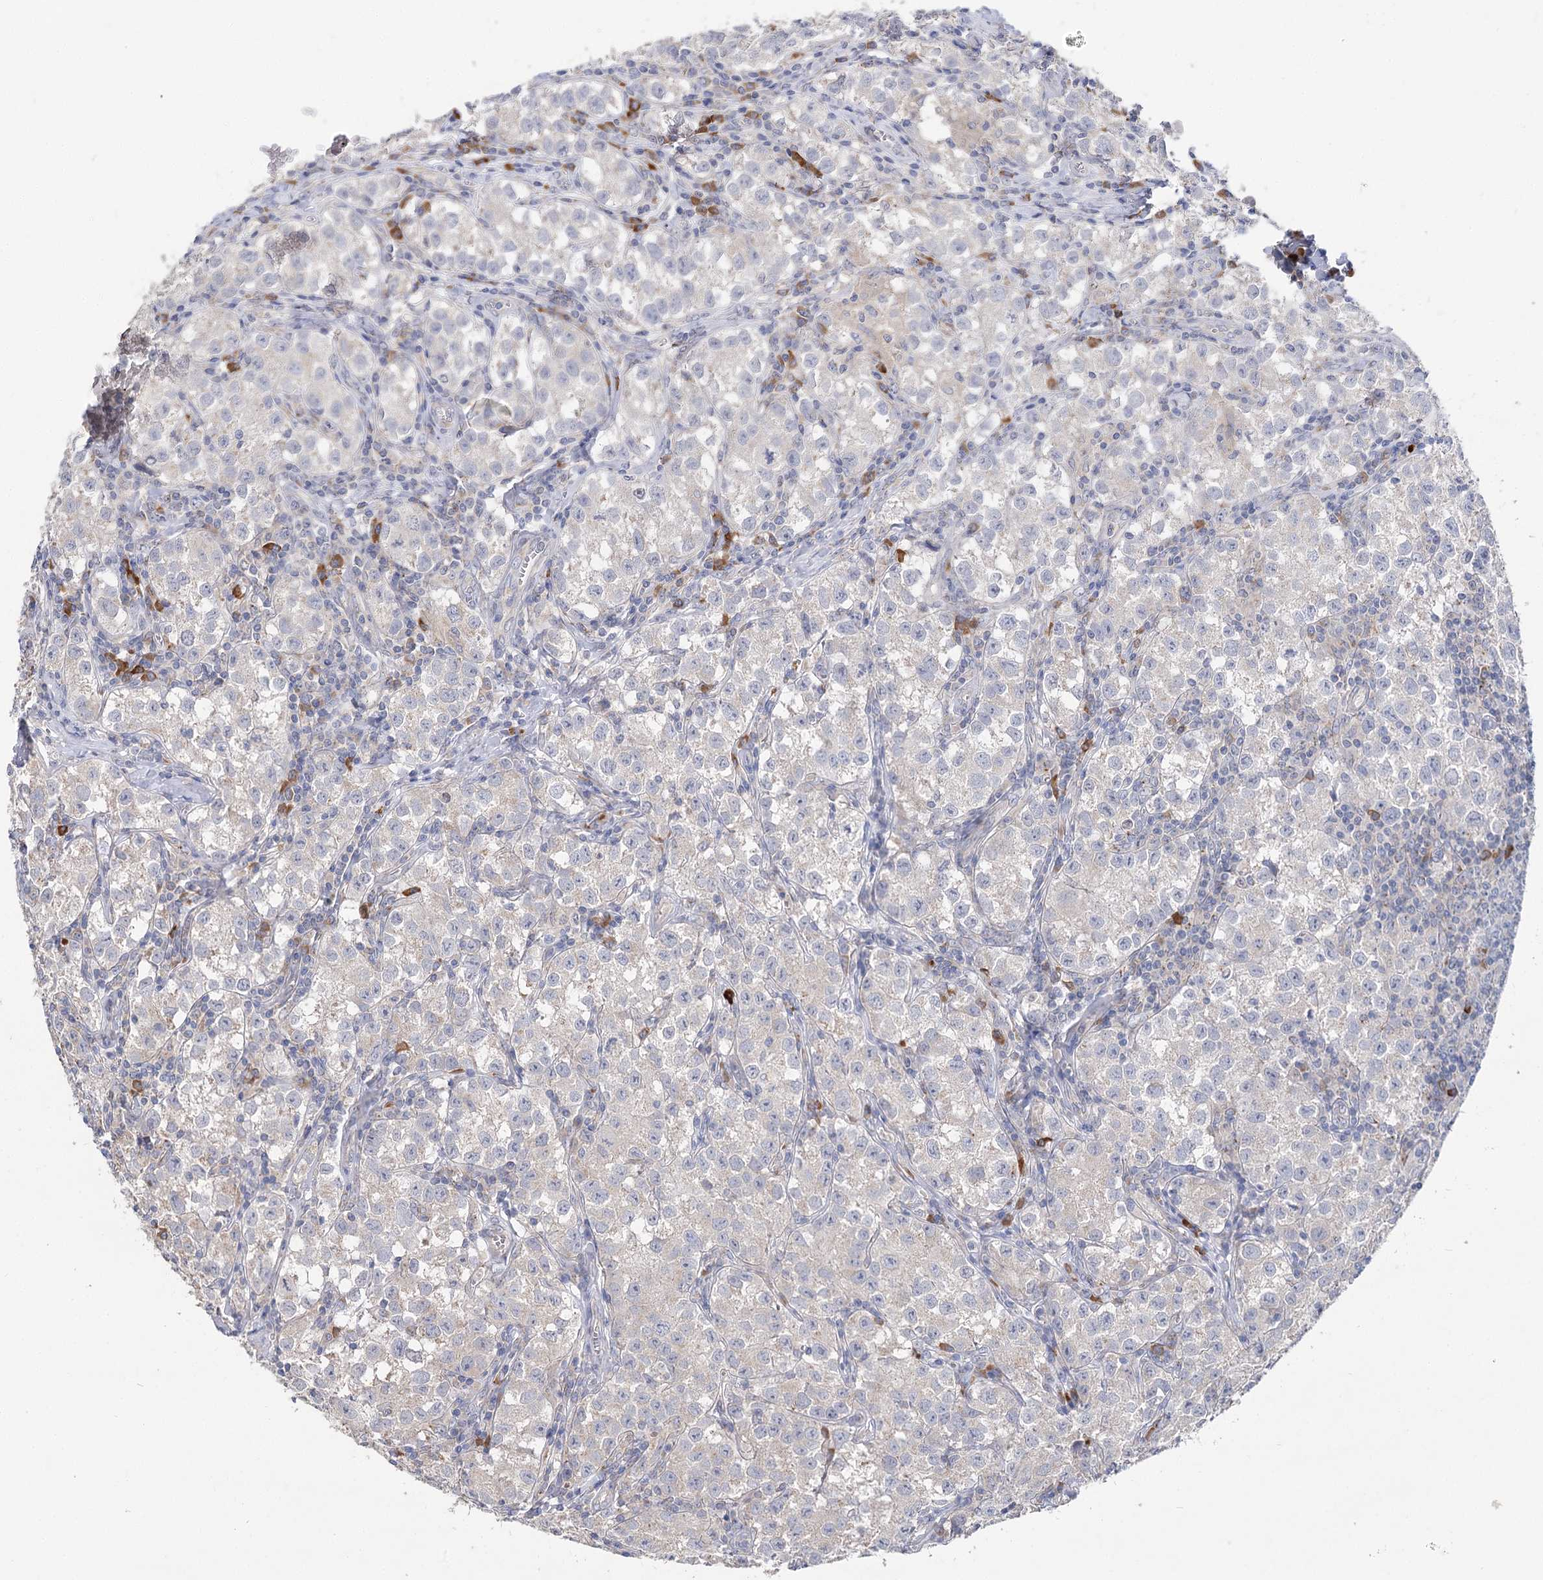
{"staining": {"intensity": "negative", "quantity": "none", "location": "none"}, "tissue": "testis cancer", "cell_type": "Tumor cells", "image_type": "cancer", "snomed": [{"axis": "morphology", "description": "Seminoma, NOS"}, {"axis": "morphology", "description": "Carcinoma, Embryonal, NOS"}, {"axis": "topography", "description": "Testis"}], "caption": "Testis cancer (seminoma) was stained to show a protein in brown. There is no significant expression in tumor cells.", "gene": "IL1RAP", "patient": {"sex": "male", "age": 43}}